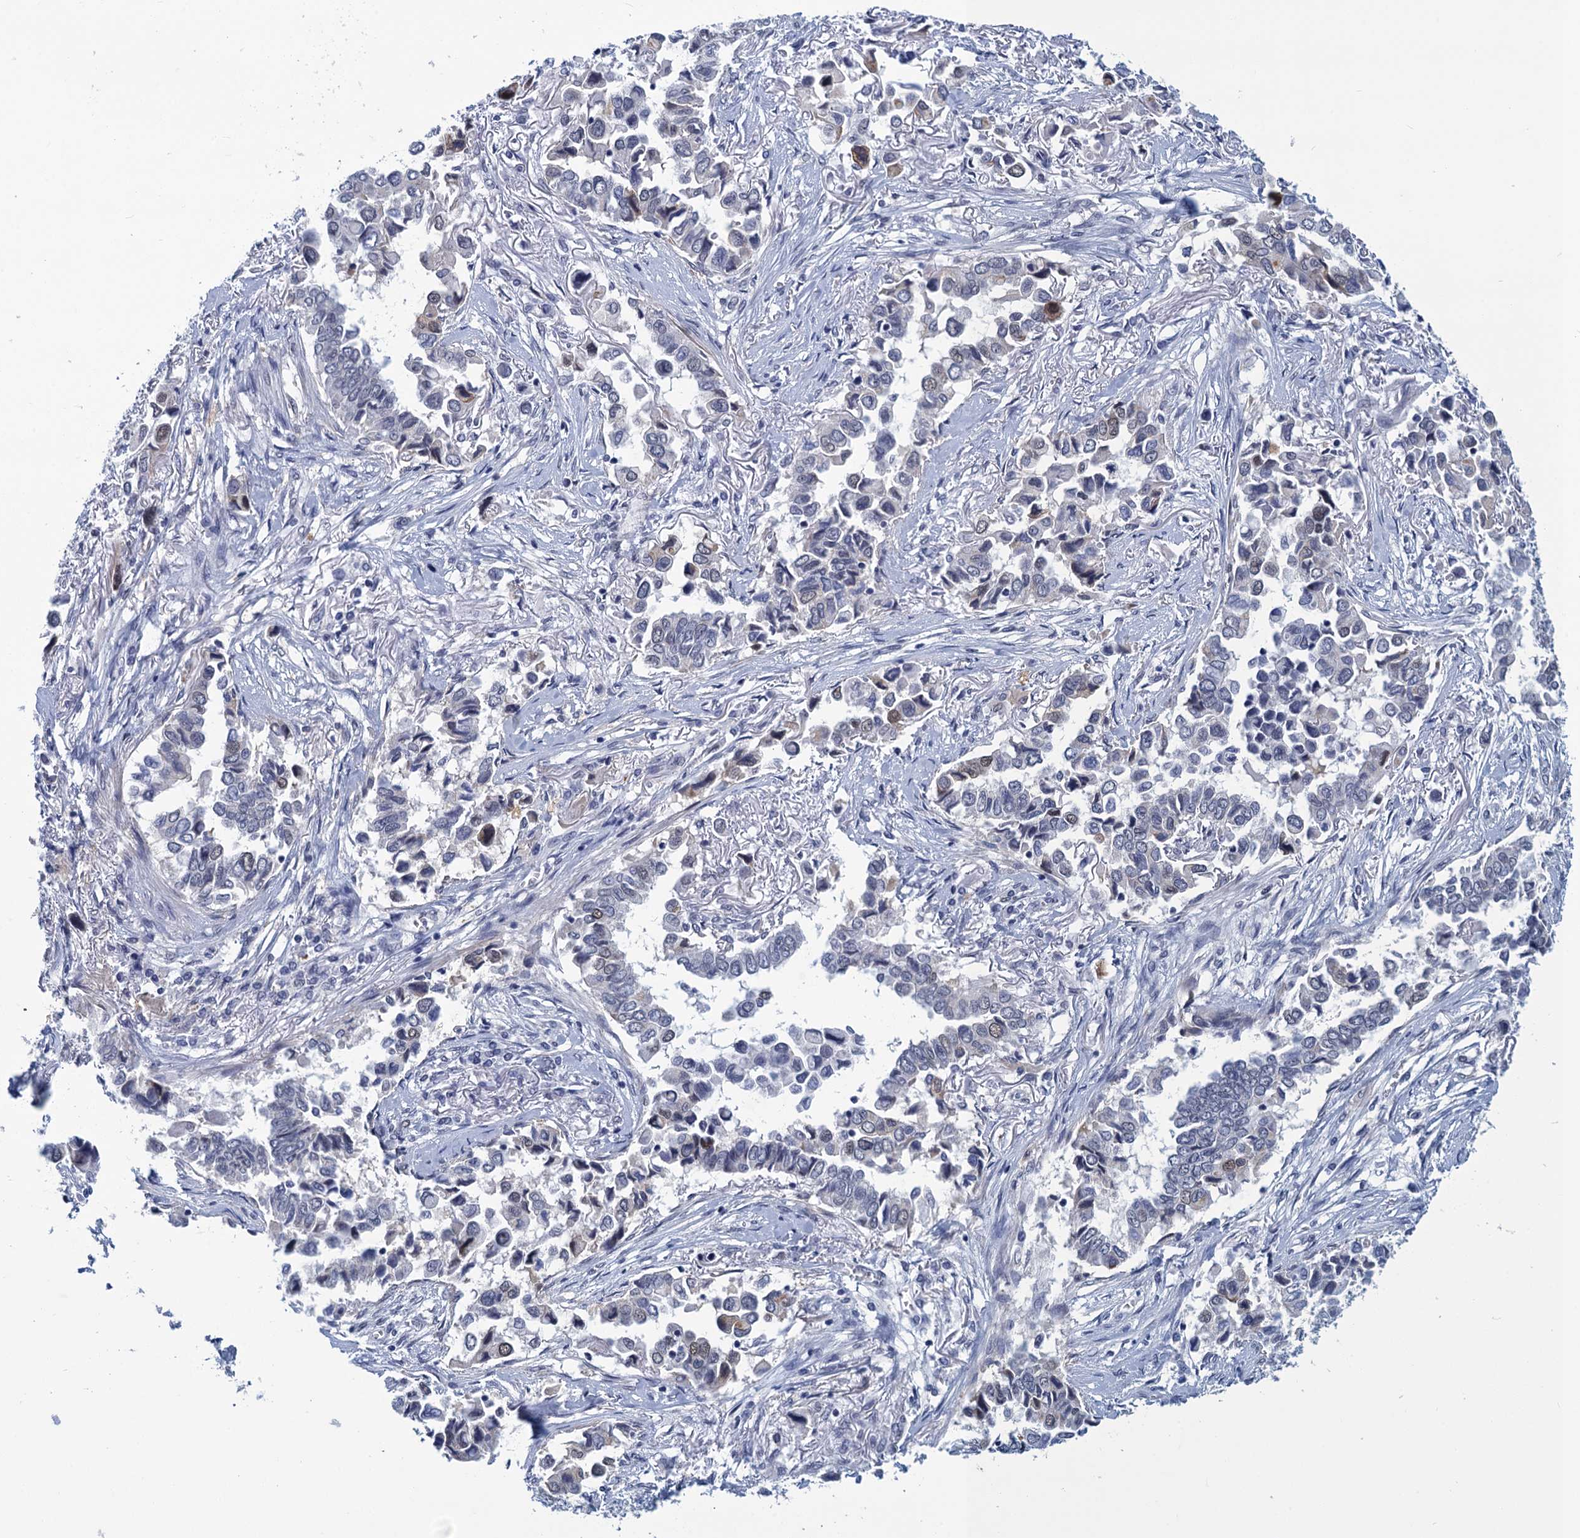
{"staining": {"intensity": "moderate", "quantity": "<25%", "location": "cytoplasmic/membranous"}, "tissue": "lung cancer", "cell_type": "Tumor cells", "image_type": "cancer", "snomed": [{"axis": "morphology", "description": "Adenocarcinoma, NOS"}, {"axis": "topography", "description": "Lung"}], "caption": "Protein staining demonstrates moderate cytoplasmic/membranous staining in approximately <25% of tumor cells in lung adenocarcinoma.", "gene": "GINS3", "patient": {"sex": "female", "age": 76}}